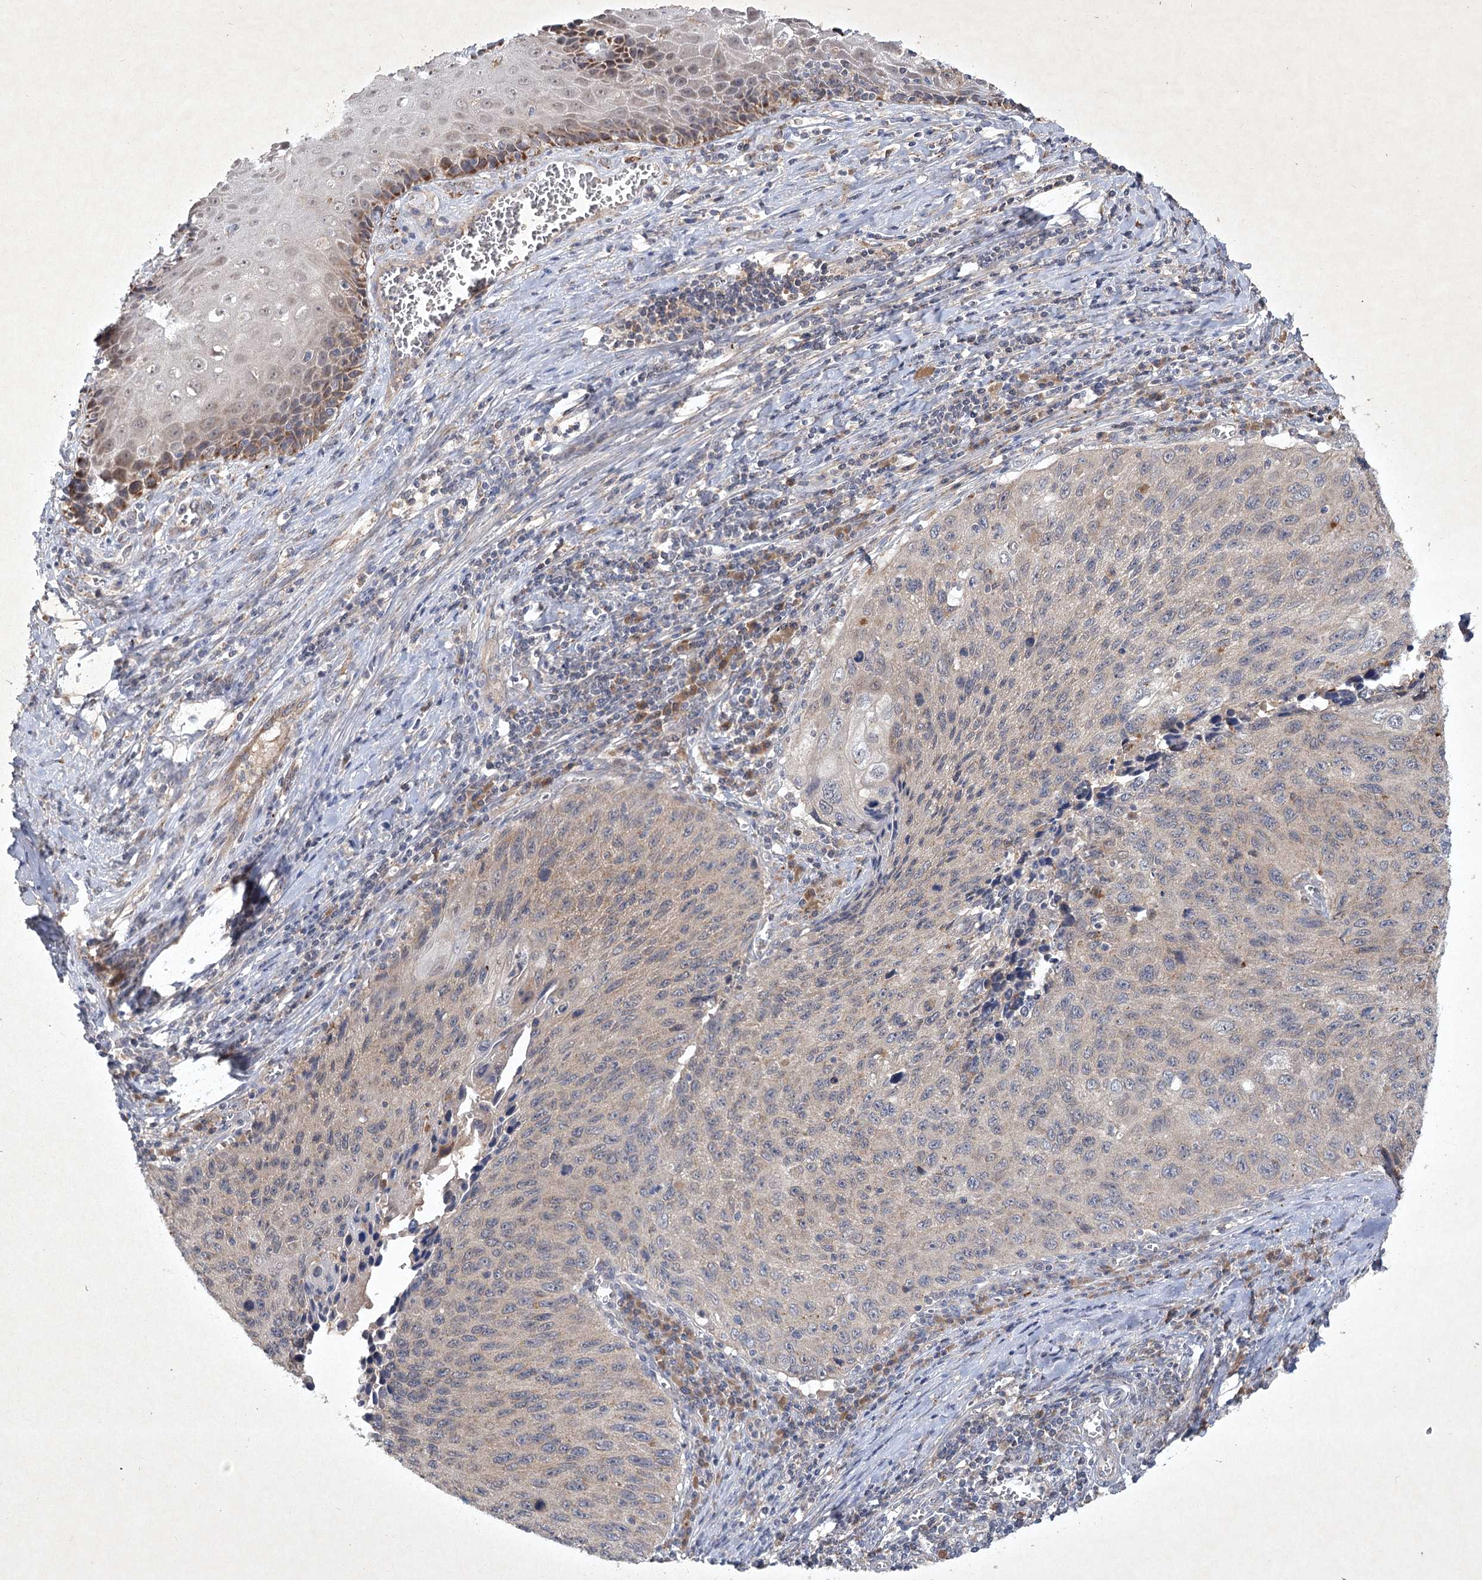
{"staining": {"intensity": "negative", "quantity": "none", "location": "none"}, "tissue": "cervical cancer", "cell_type": "Tumor cells", "image_type": "cancer", "snomed": [{"axis": "morphology", "description": "Squamous cell carcinoma, NOS"}, {"axis": "topography", "description": "Cervix"}], "caption": "The histopathology image exhibits no staining of tumor cells in cervical cancer (squamous cell carcinoma).", "gene": "PYROXD2", "patient": {"sex": "female", "age": 53}}